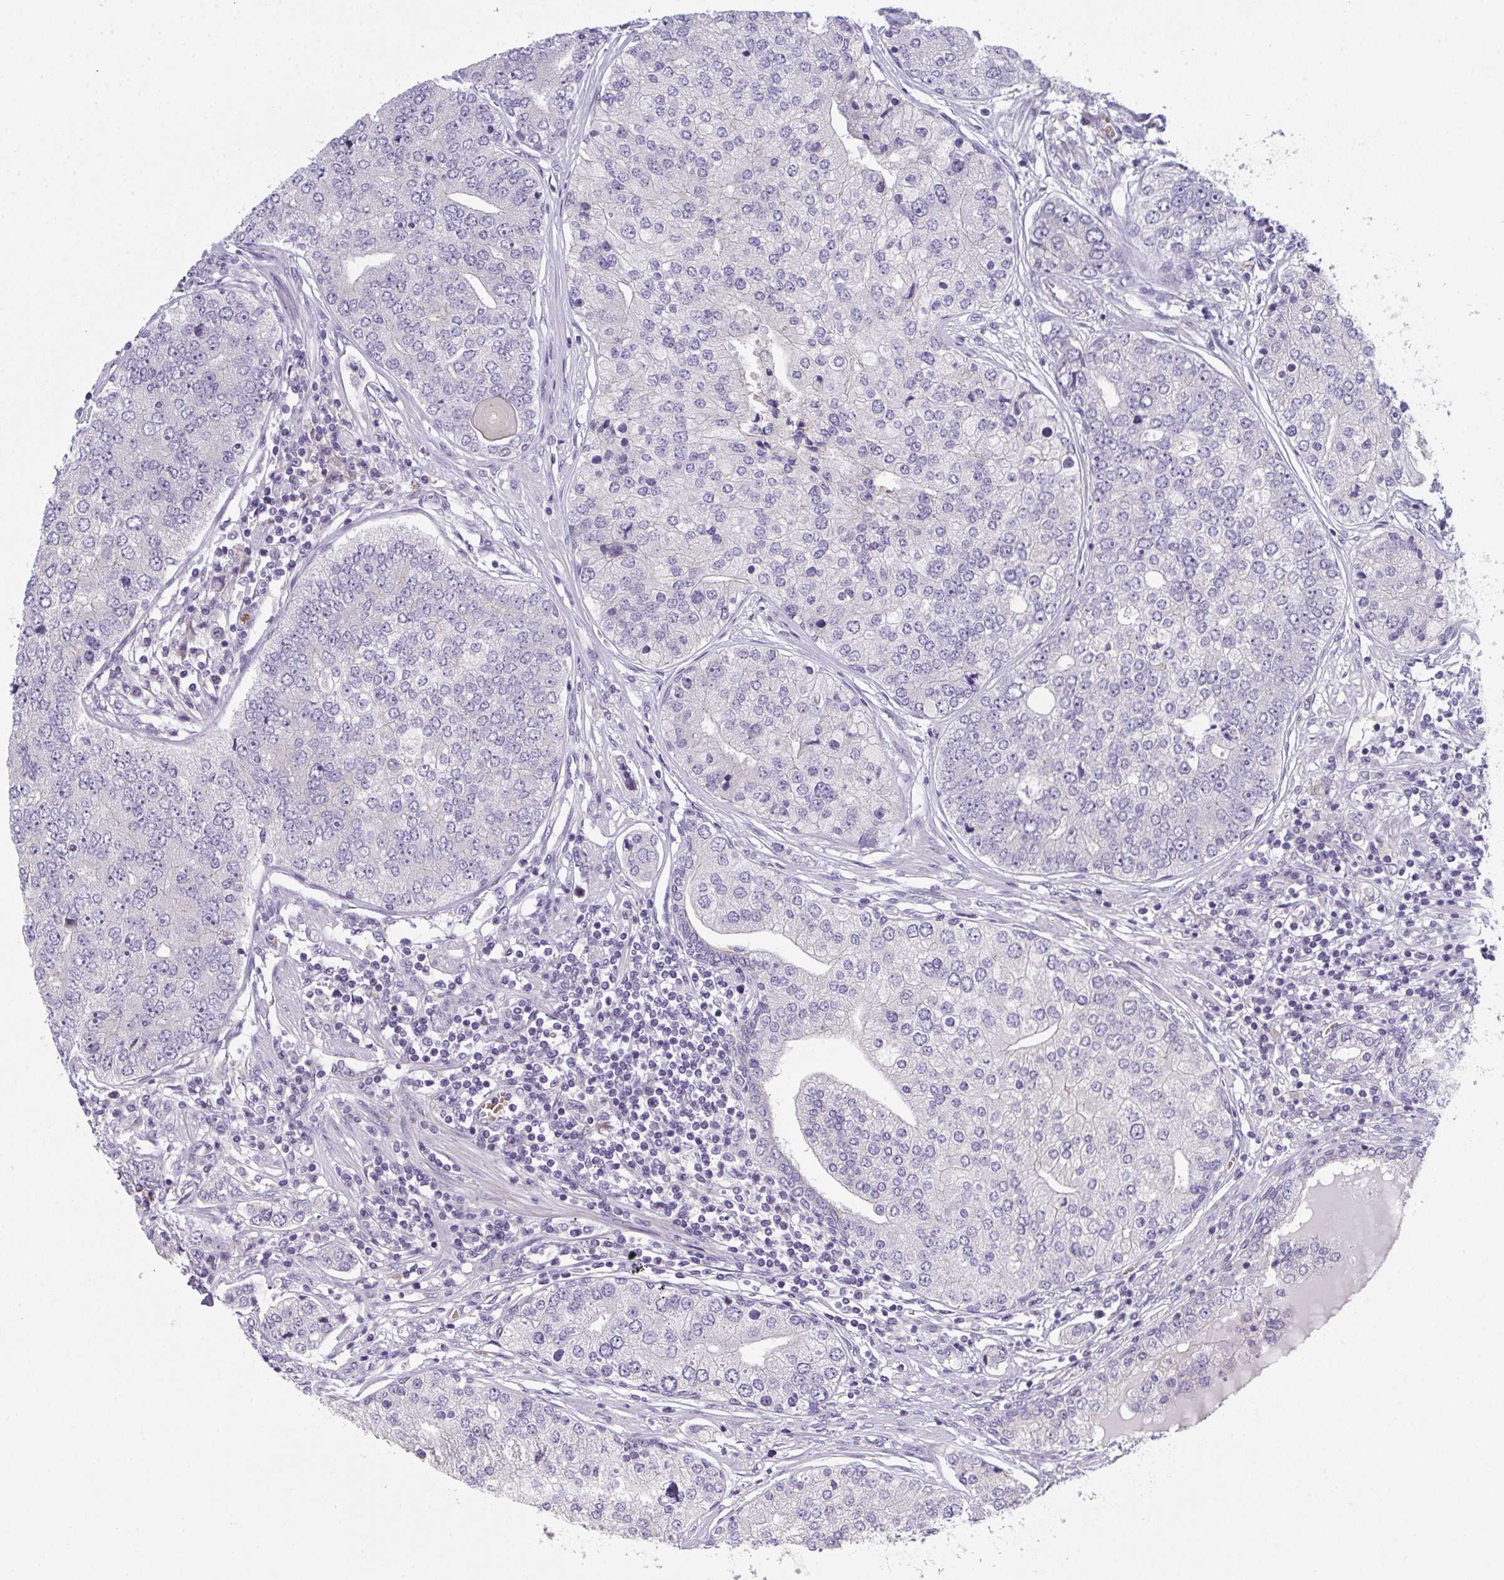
{"staining": {"intensity": "negative", "quantity": "none", "location": "none"}, "tissue": "prostate cancer", "cell_type": "Tumor cells", "image_type": "cancer", "snomed": [{"axis": "morphology", "description": "Adenocarcinoma, High grade"}, {"axis": "topography", "description": "Prostate"}], "caption": "Immunohistochemistry histopathology image of high-grade adenocarcinoma (prostate) stained for a protein (brown), which reveals no expression in tumor cells.", "gene": "RIOK1", "patient": {"sex": "male", "age": 60}}